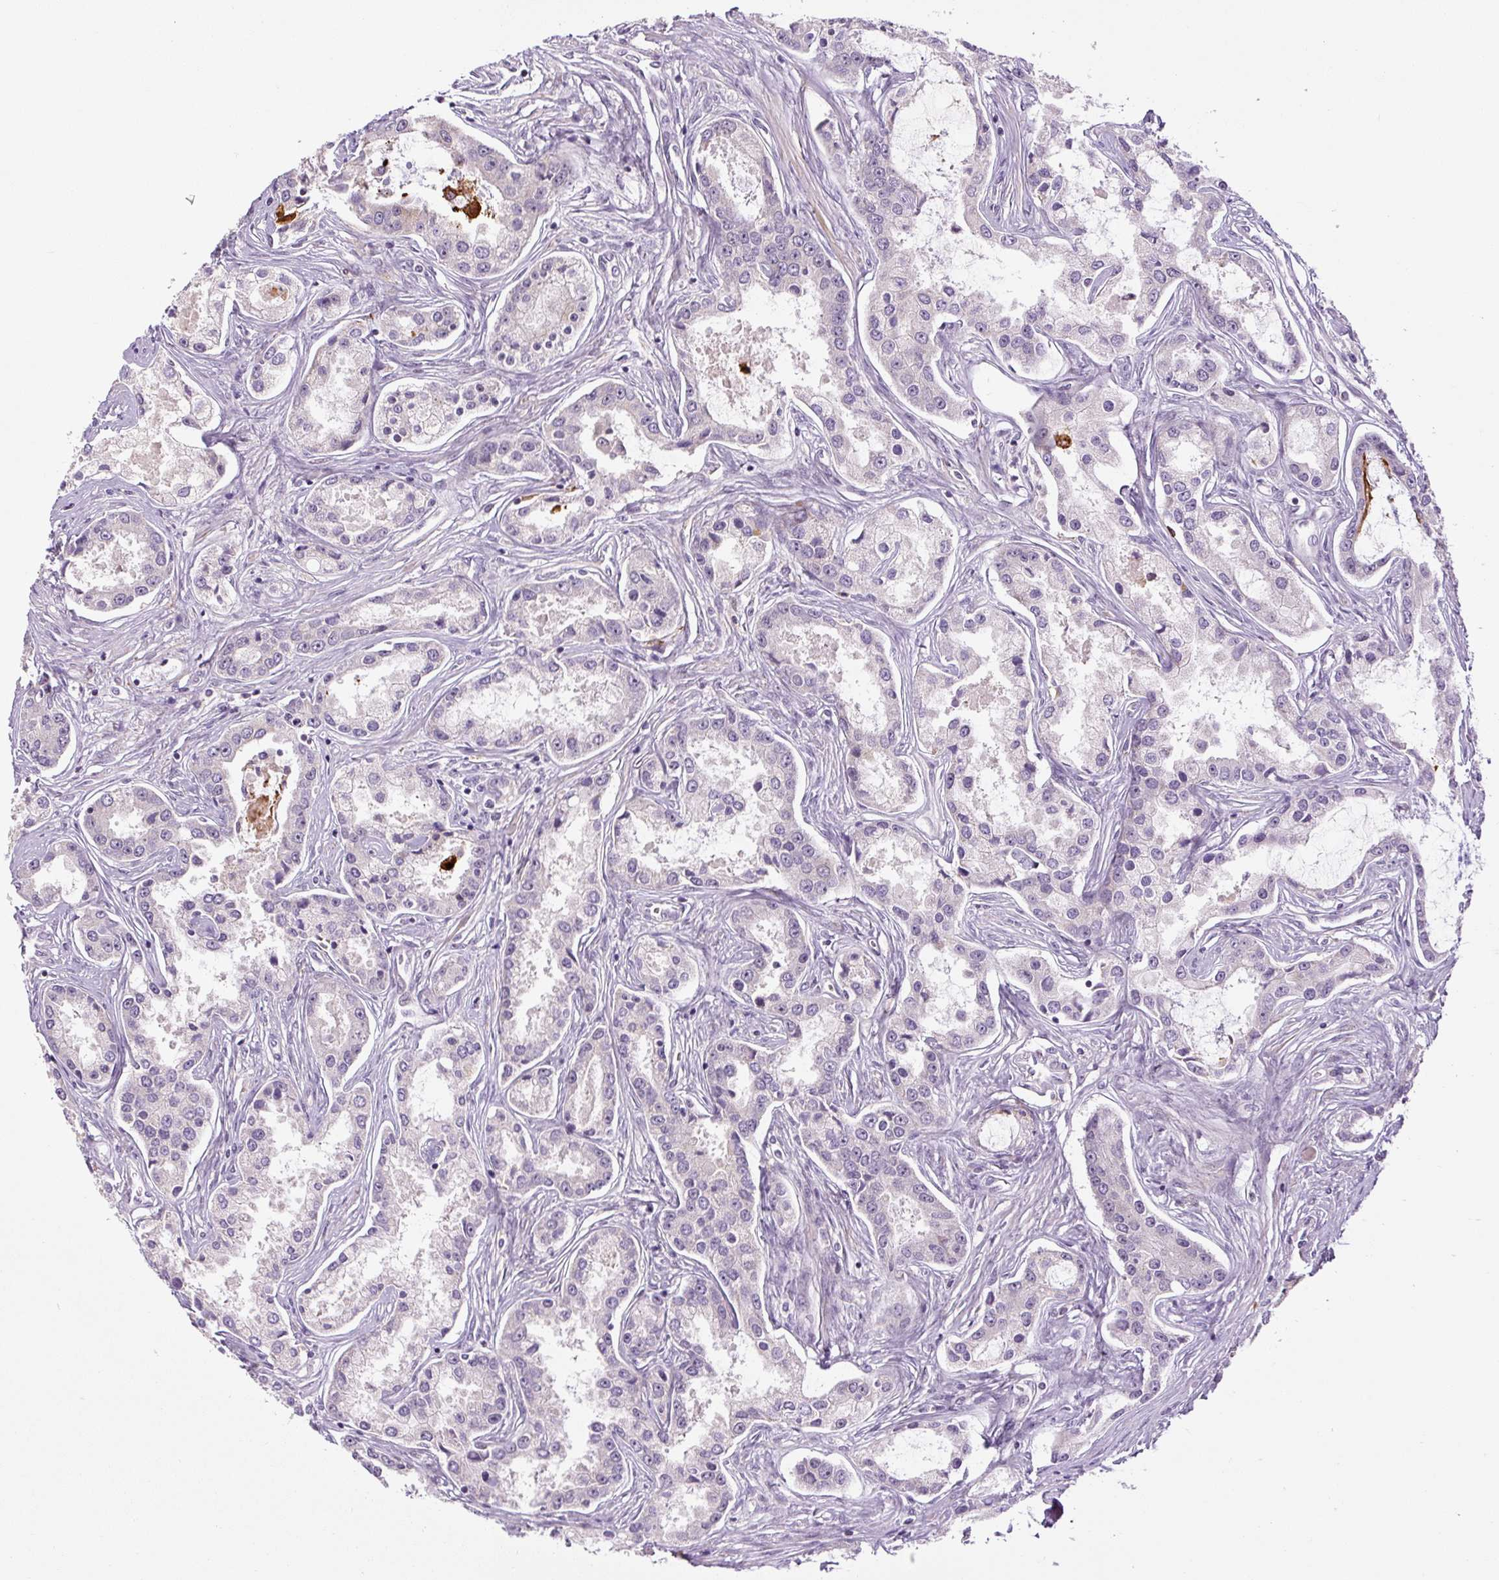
{"staining": {"intensity": "negative", "quantity": "none", "location": "none"}, "tissue": "prostate cancer", "cell_type": "Tumor cells", "image_type": "cancer", "snomed": [{"axis": "morphology", "description": "Adenocarcinoma, Low grade"}, {"axis": "topography", "description": "Prostate"}], "caption": "Prostate cancer (adenocarcinoma (low-grade)) was stained to show a protein in brown. There is no significant staining in tumor cells.", "gene": "FUT10", "patient": {"sex": "male", "age": 68}}